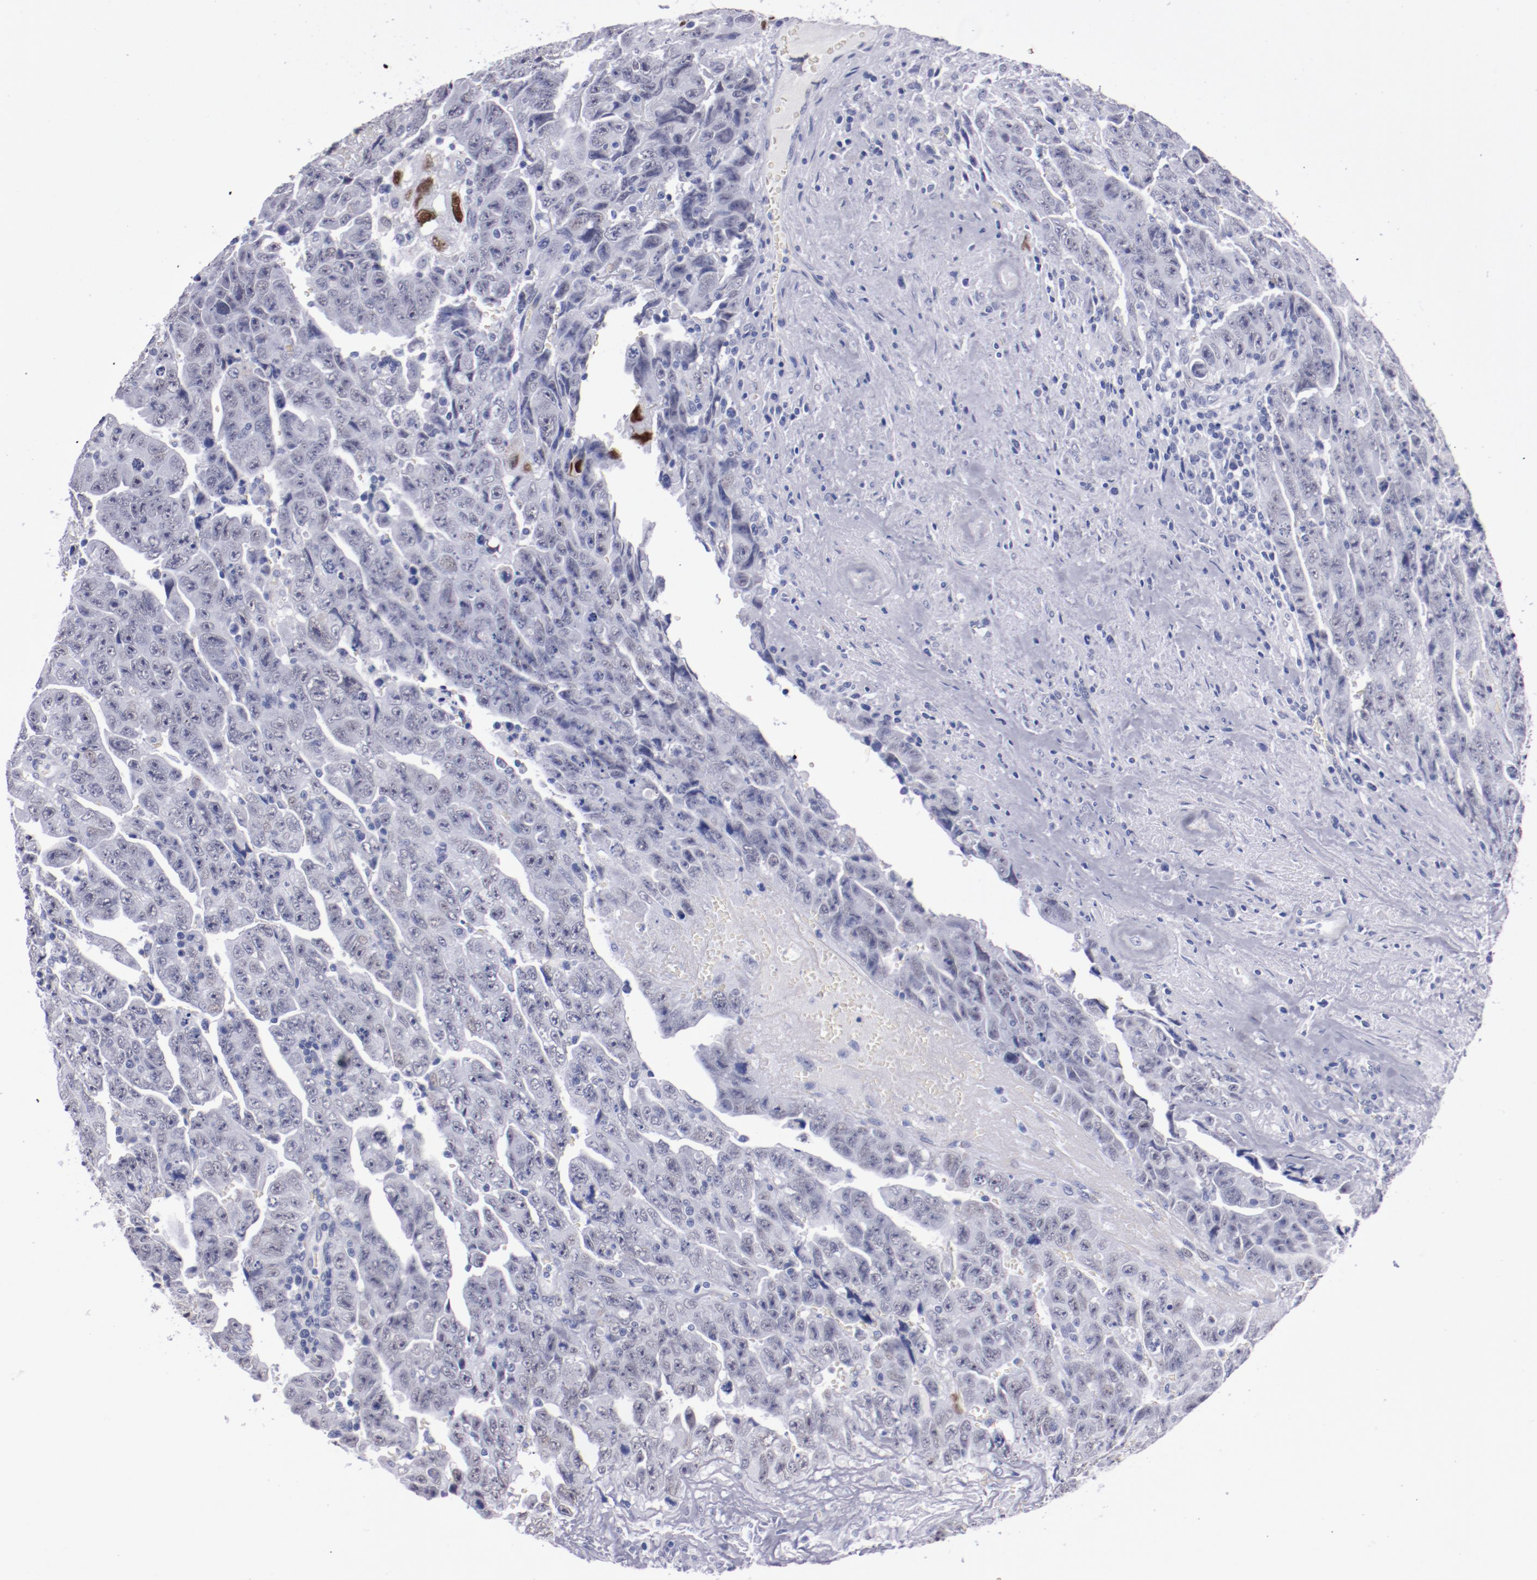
{"staining": {"intensity": "strong", "quantity": "<25%", "location": "nuclear"}, "tissue": "testis cancer", "cell_type": "Tumor cells", "image_type": "cancer", "snomed": [{"axis": "morphology", "description": "Carcinoma, Embryonal, NOS"}, {"axis": "topography", "description": "Testis"}], "caption": "Protein analysis of embryonal carcinoma (testis) tissue exhibits strong nuclear positivity in about <25% of tumor cells.", "gene": "HNF1B", "patient": {"sex": "male", "age": 28}}